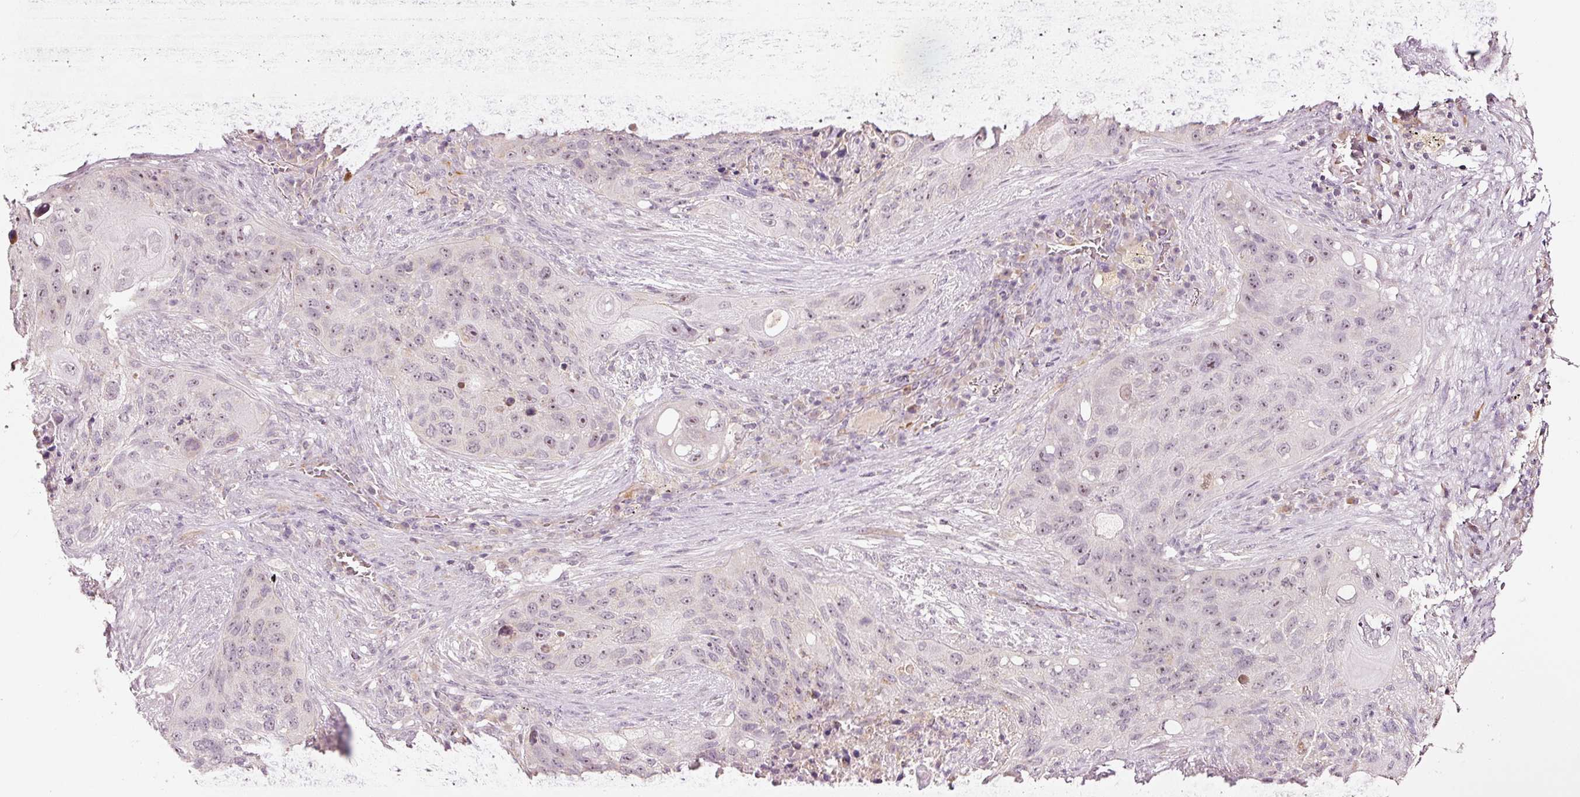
{"staining": {"intensity": "weak", "quantity": "<25%", "location": "nuclear"}, "tissue": "lung cancer", "cell_type": "Tumor cells", "image_type": "cancer", "snomed": [{"axis": "morphology", "description": "Squamous cell carcinoma, NOS"}, {"axis": "topography", "description": "Lung"}], "caption": "Tumor cells are negative for brown protein staining in lung cancer (squamous cell carcinoma). The staining is performed using DAB brown chromogen with nuclei counter-stained in using hematoxylin.", "gene": "CDC20B", "patient": {"sex": "female", "age": 63}}